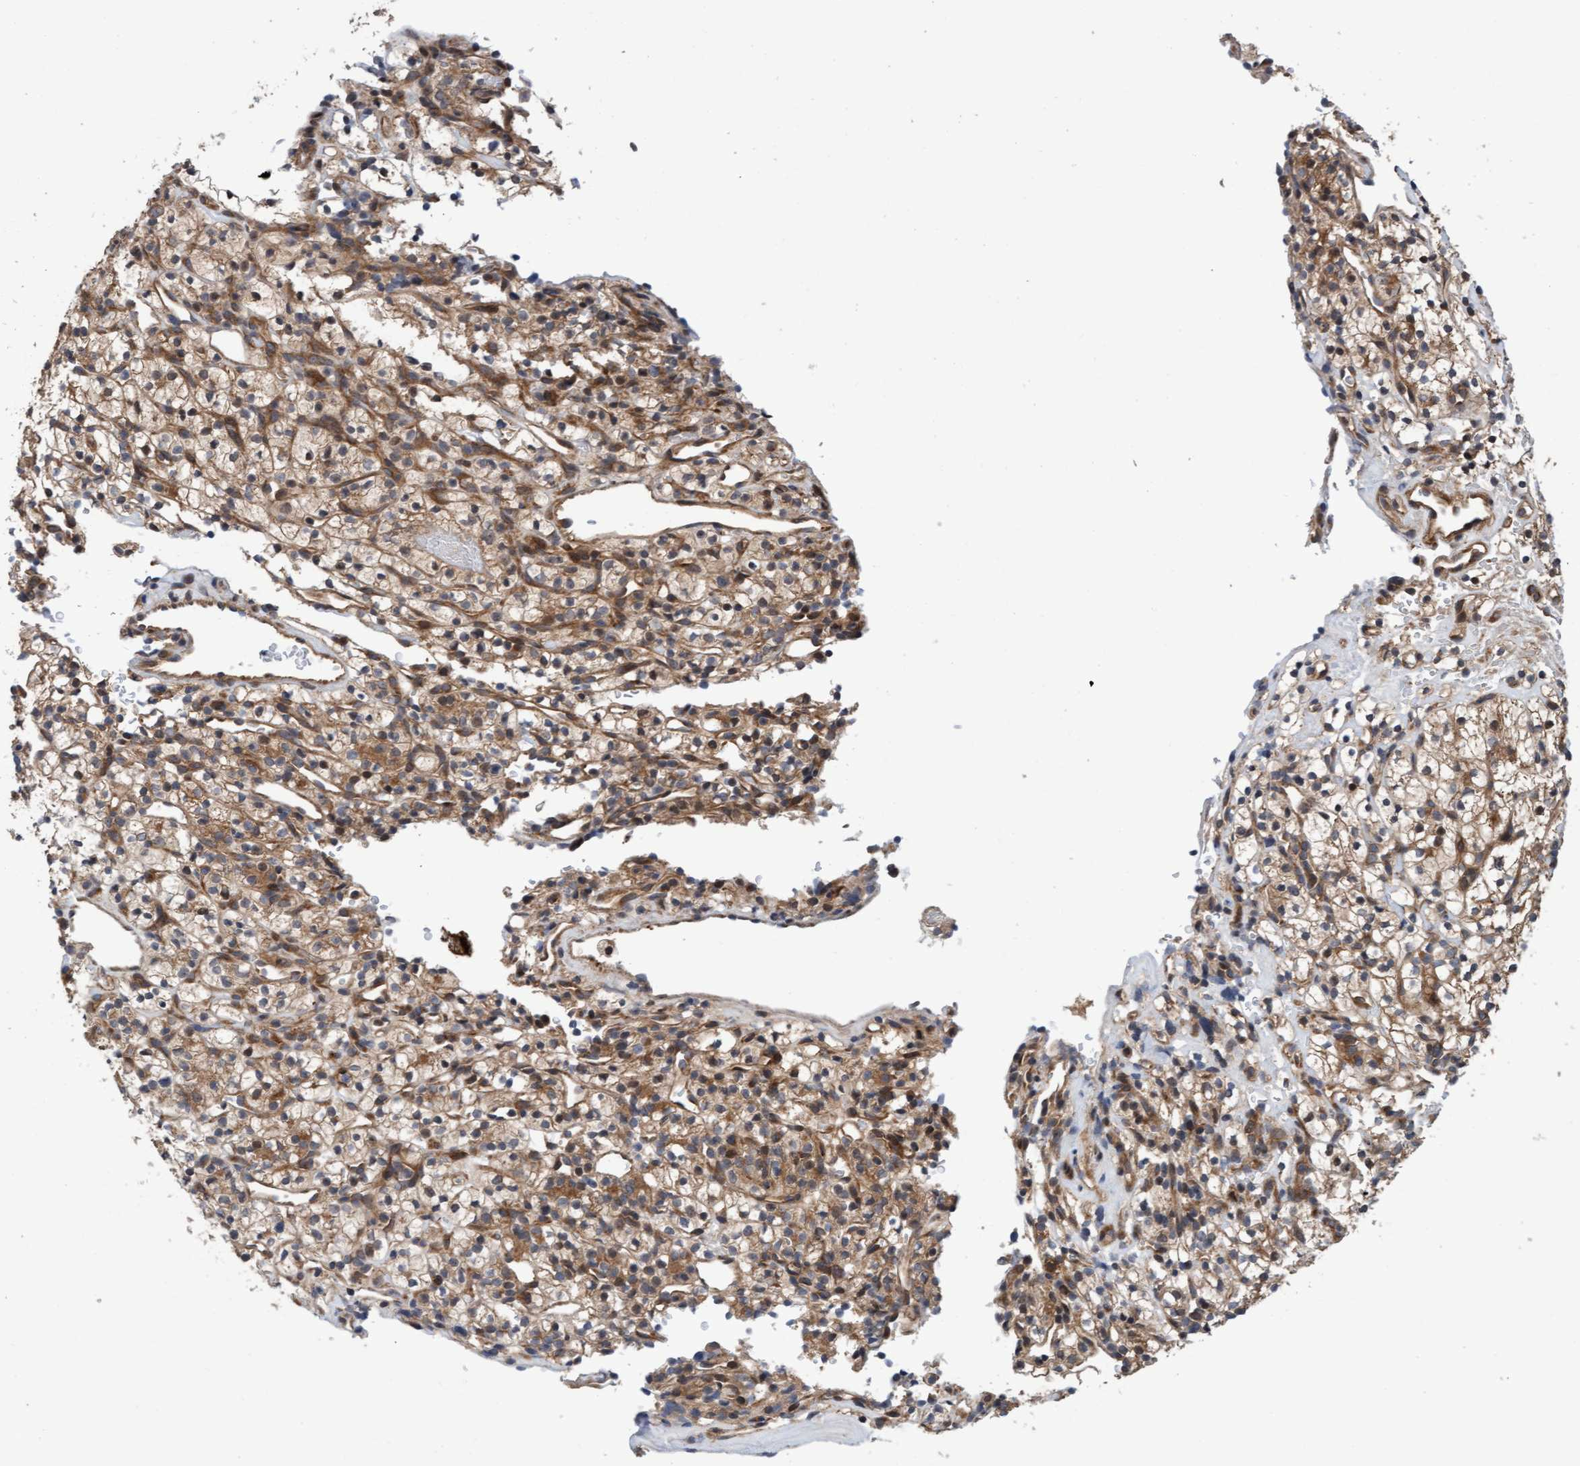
{"staining": {"intensity": "moderate", "quantity": ">75%", "location": "cytoplasmic/membranous"}, "tissue": "renal cancer", "cell_type": "Tumor cells", "image_type": "cancer", "snomed": [{"axis": "morphology", "description": "Adenocarcinoma, NOS"}, {"axis": "topography", "description": "Kidney"}], "caption": "Immunohistochemistry micrograph of neoplastic tissue: renal adenocarcinoma stained using IHC shows medium levels of moderate protein expression localized specifically in the cytoplasmic/membranous of tumor cells, appearing as a cytoplasmic/membranous brown color.", "gene": "MLXIP", "patient": {"sex": "female", "age": 57}}